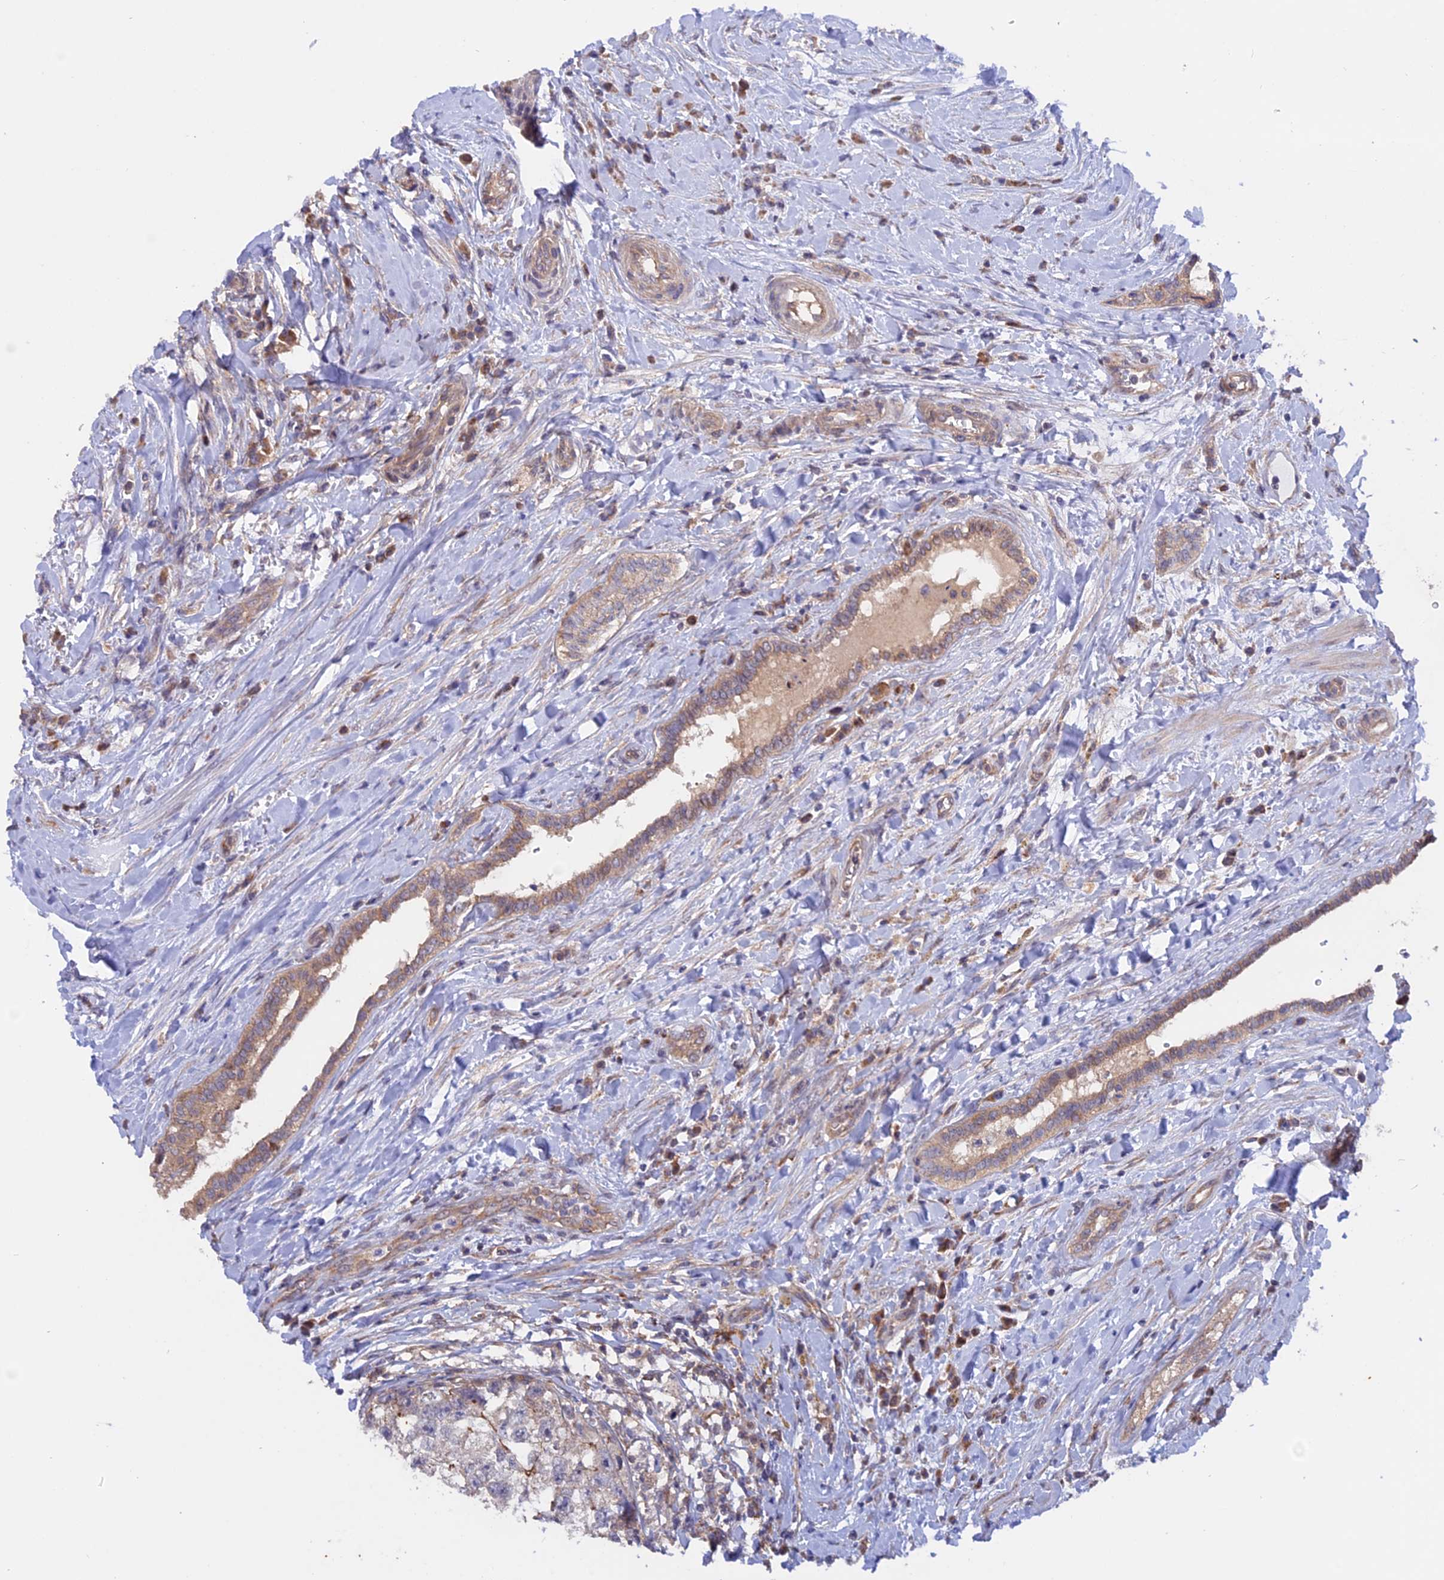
{"staining": {"intensity": "moderate", "quantity": "<25%", "location": "cytoplasmic/membranous"}, "tissue": "testis cancer", "cell_type": "Tumor cells", "image_type": "cancer", "snomed": [{"axis": "morphology", "description": "Seminoma, NOS"}, {"axis": "morphology", "description": "Carcinoma, Embryonal, NOS"}, {"axis": "topography", "description": "Testis"}], "caption": "Moderate cytoplasmic/membranous expression is present in approximately <25% of tumor cells in seminoma (testis). The protein of interest is stained brown, and the nuclei are stained in blue (DAB IHC with brightfield microscopy, high magnification).", "gene": "HYCC1", "patient": {"sex": "male", "age": 29}}